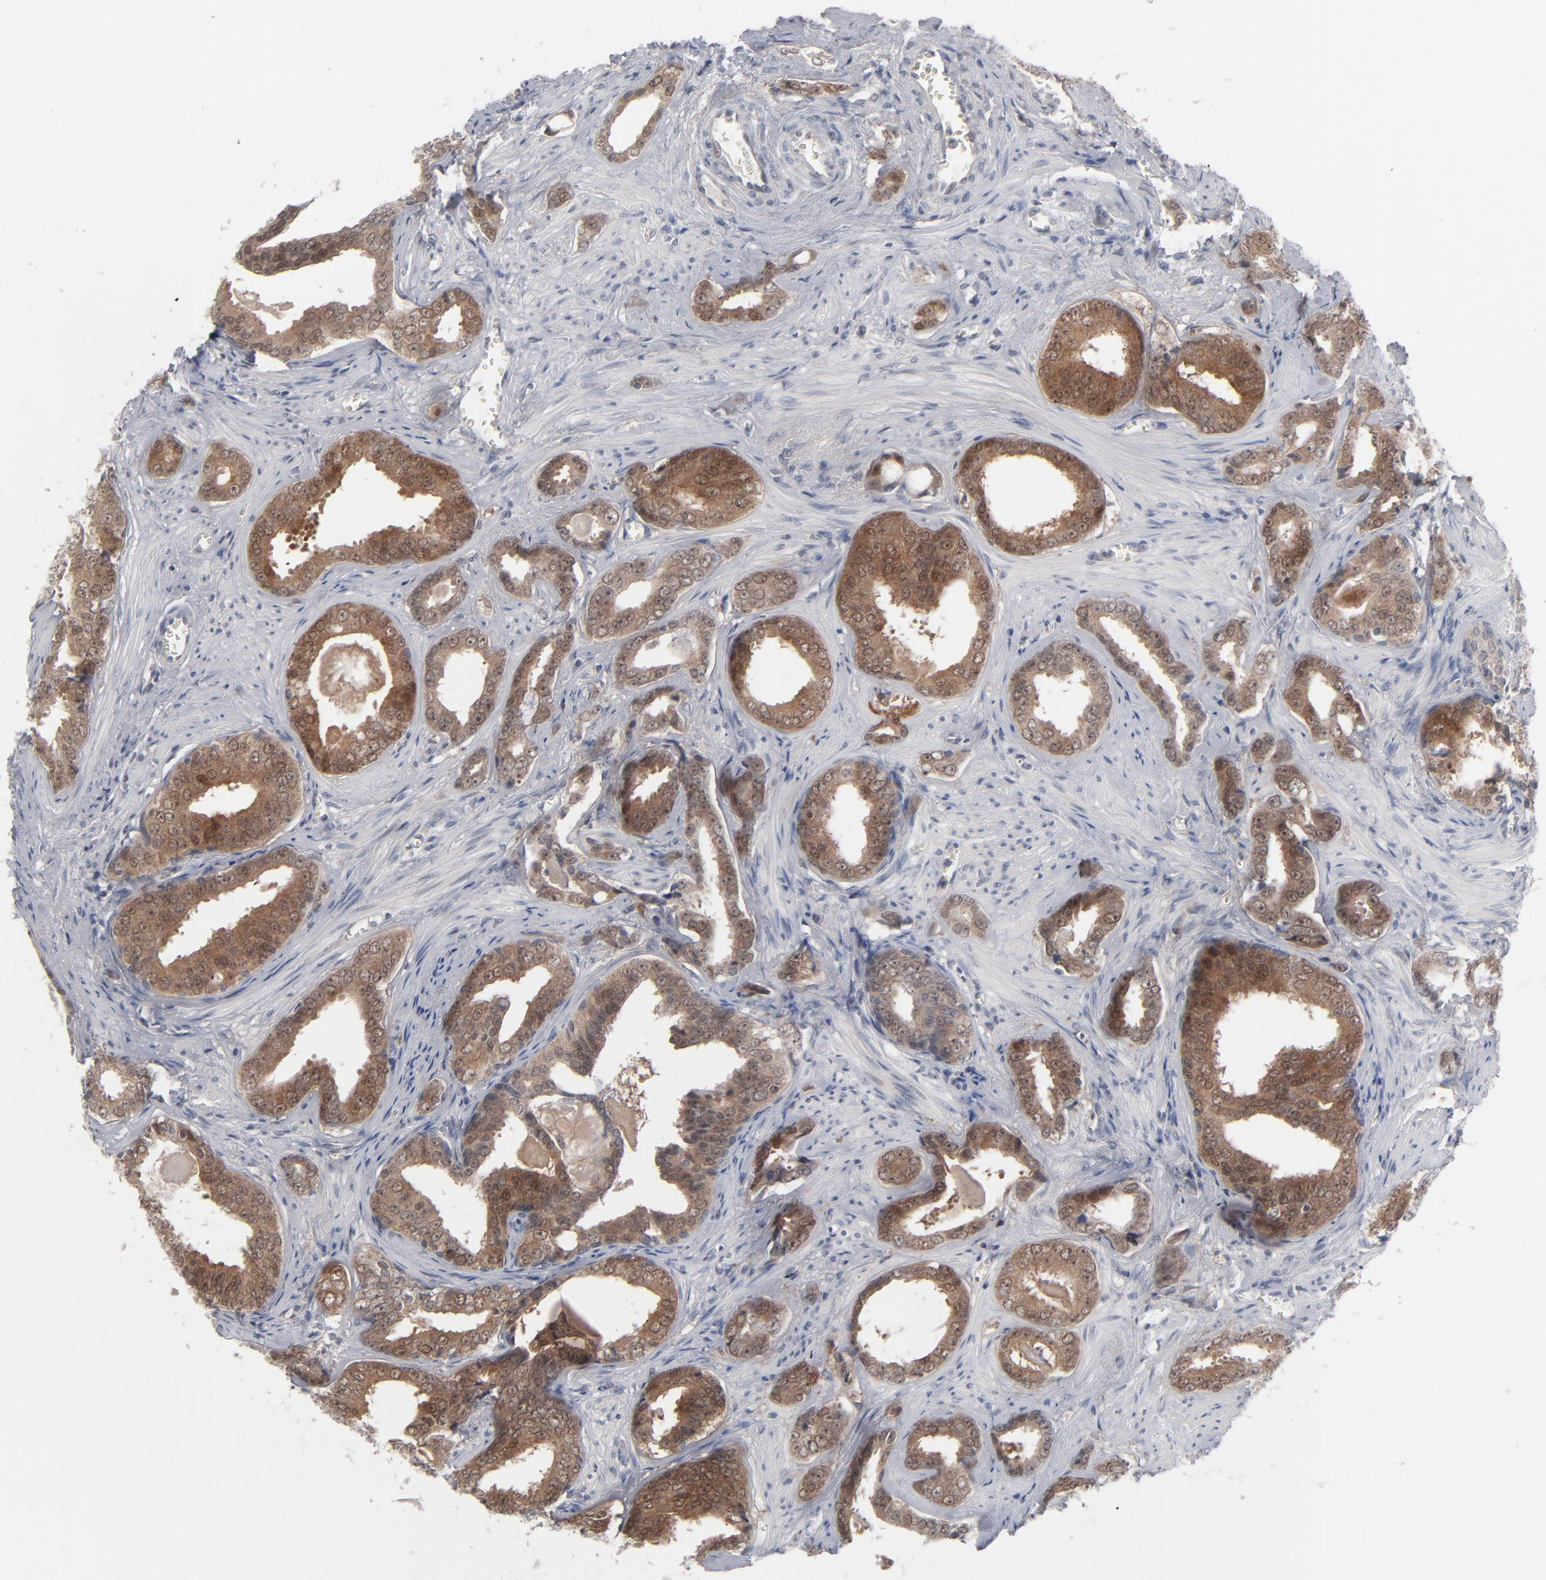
{"staining": {"intensity": "moderate", "quantity": ">75%", "location": "cytoplasmic/membranous"}, "tissue": "prostate cancer", "cell_type": "Tumor cells", "image_type": "cancer", "snomed": [{"axis": "morphology", "description": "Adenocarcinoma, Medium grade"}, {"axis": "topography", "description": "Prostate"}], "caption": "Moderate cytoplasmic/membranous protein expression is seen in about >75% of tumor cells in prostate cancer (medium-grade adenocarcinoma).", "gene": "POF1B", "patient": {"sex": "male", "age": 79}}